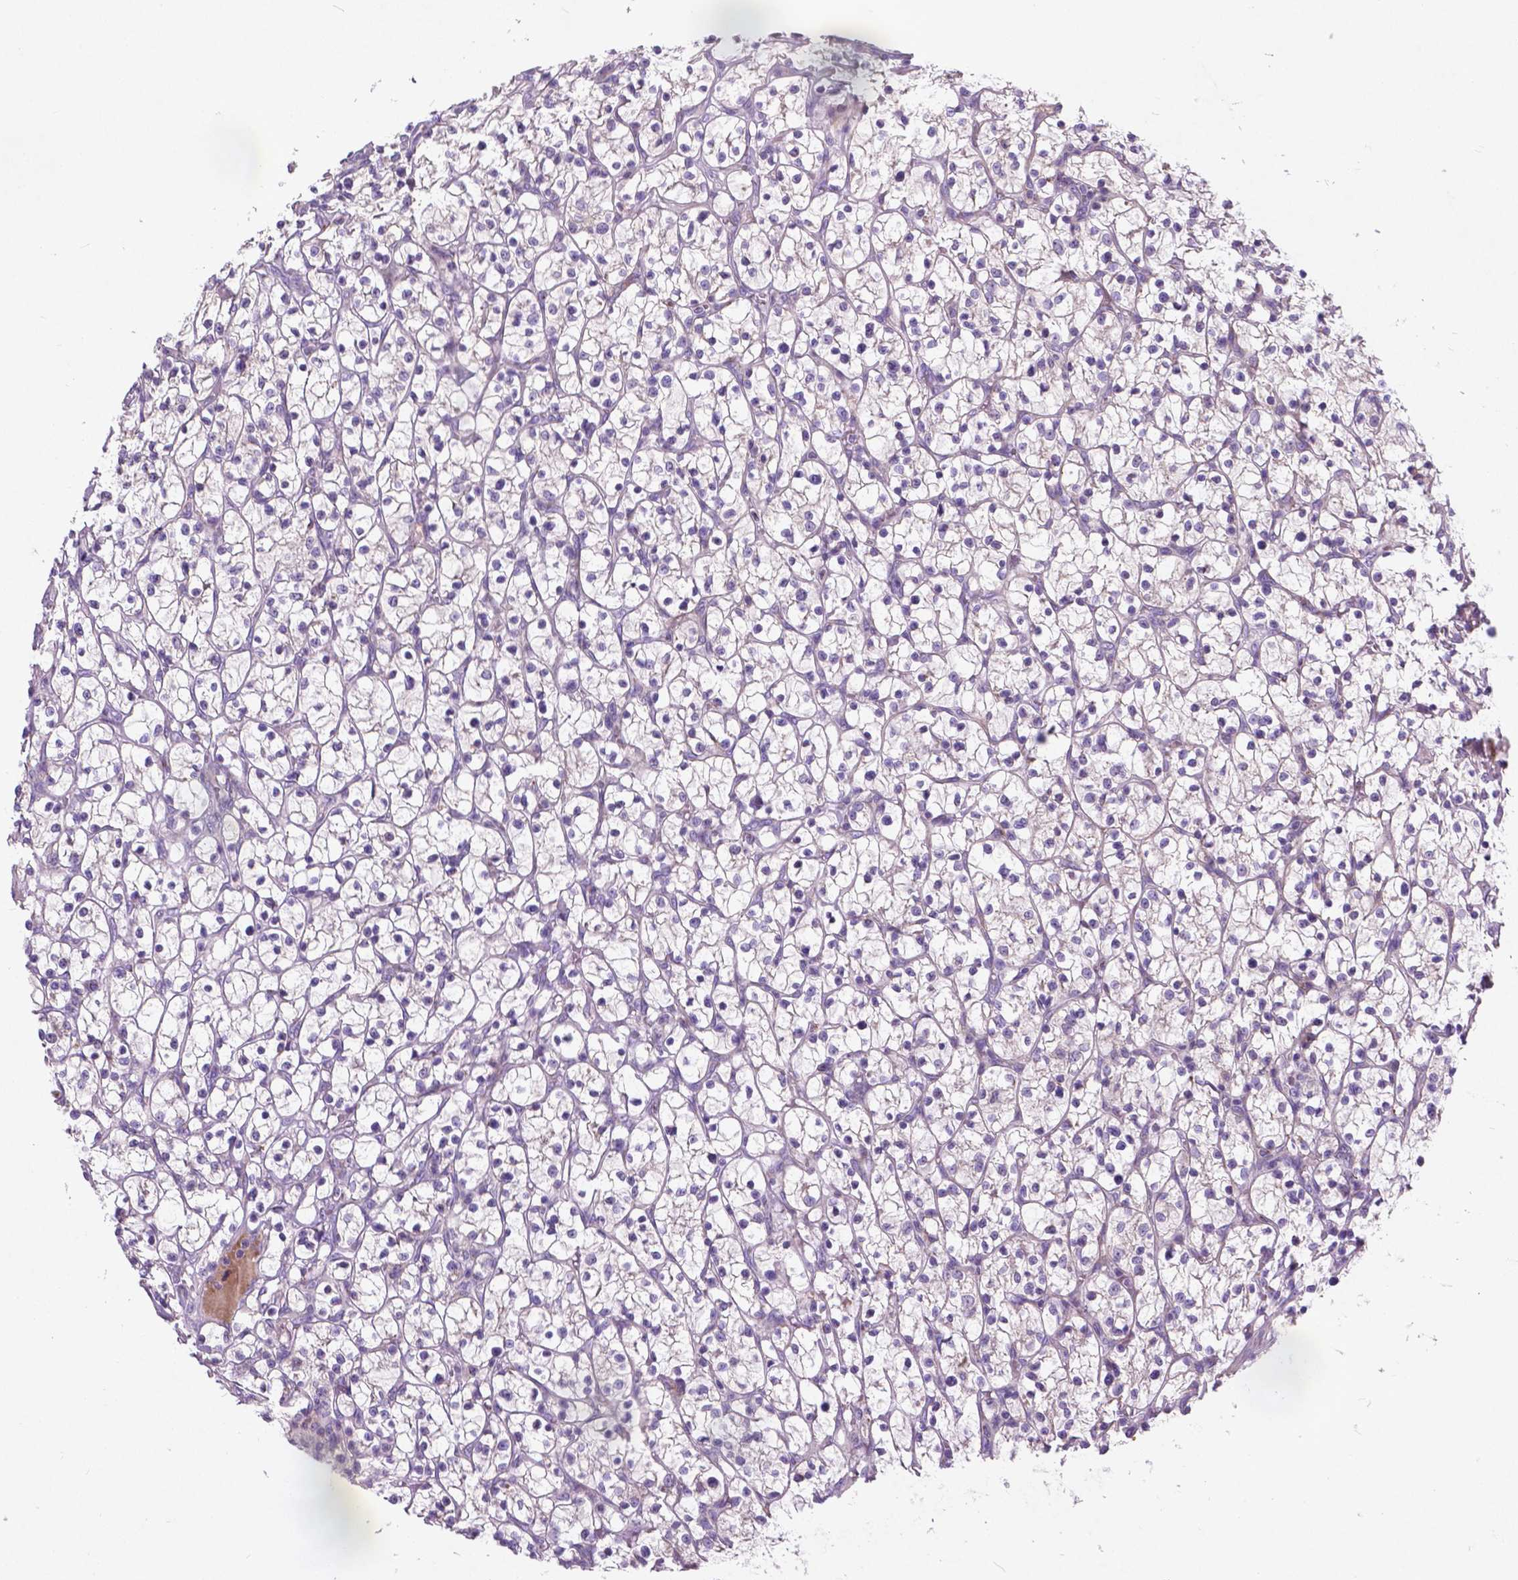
{"staining": {"intensity": "negative", "quantity": "none", "location": "none"}, "tissue": "renal cancer", "cell_type": "Tumor cells", "image_type": "cancer", "snomed": [{"axis": "morphology", "description": "Adenocarcinoma, NOS"}, {"axis": "topography", "description": "Kidney"}], "caption": "Renal cancer was stained to show a protein in brown. There is no significant positivity in tumor cells. The staining was performed using DAB to visualize the protein expression in brown, while the nuclei were stained in blue with hematoxylin (Magnification: 20x).", "gene": "ATG4D", "patient": {"sex": "female", "age": 64}}